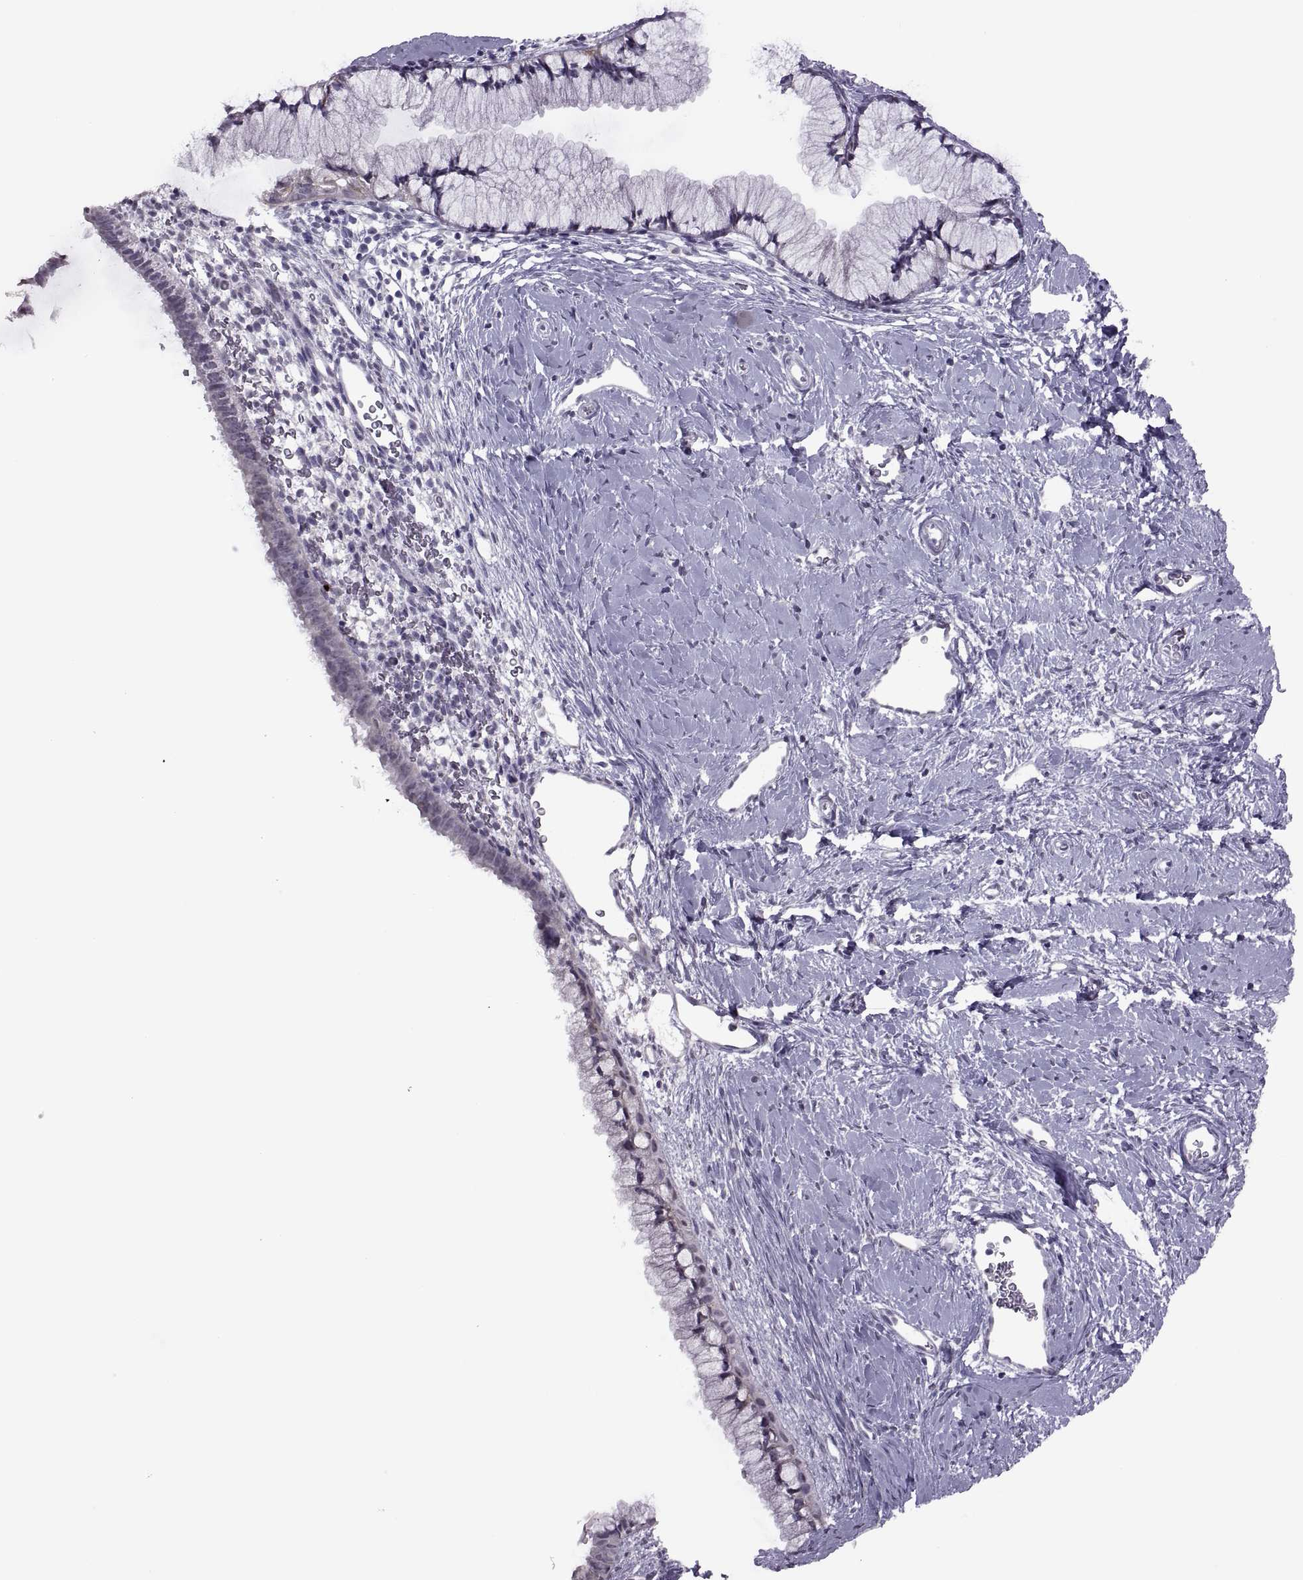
{"staining": {"intensity": "negative", "quantity": "none", "location": "none"}, "tissue": "cervix", "cell_type": "Glandular cells", "image_type": "normal", "snomed": [{"axis": "morphology", "description": "Normal tissue, NOS"}, {"axis": "topography", "description": "Cervix"}], "caption": "An image of human cervix is negative for staining in glandular cells. Nuclei are stained in blue.", "gene": "ASIC2", "patient": {"sex": "female", "age": 40}}